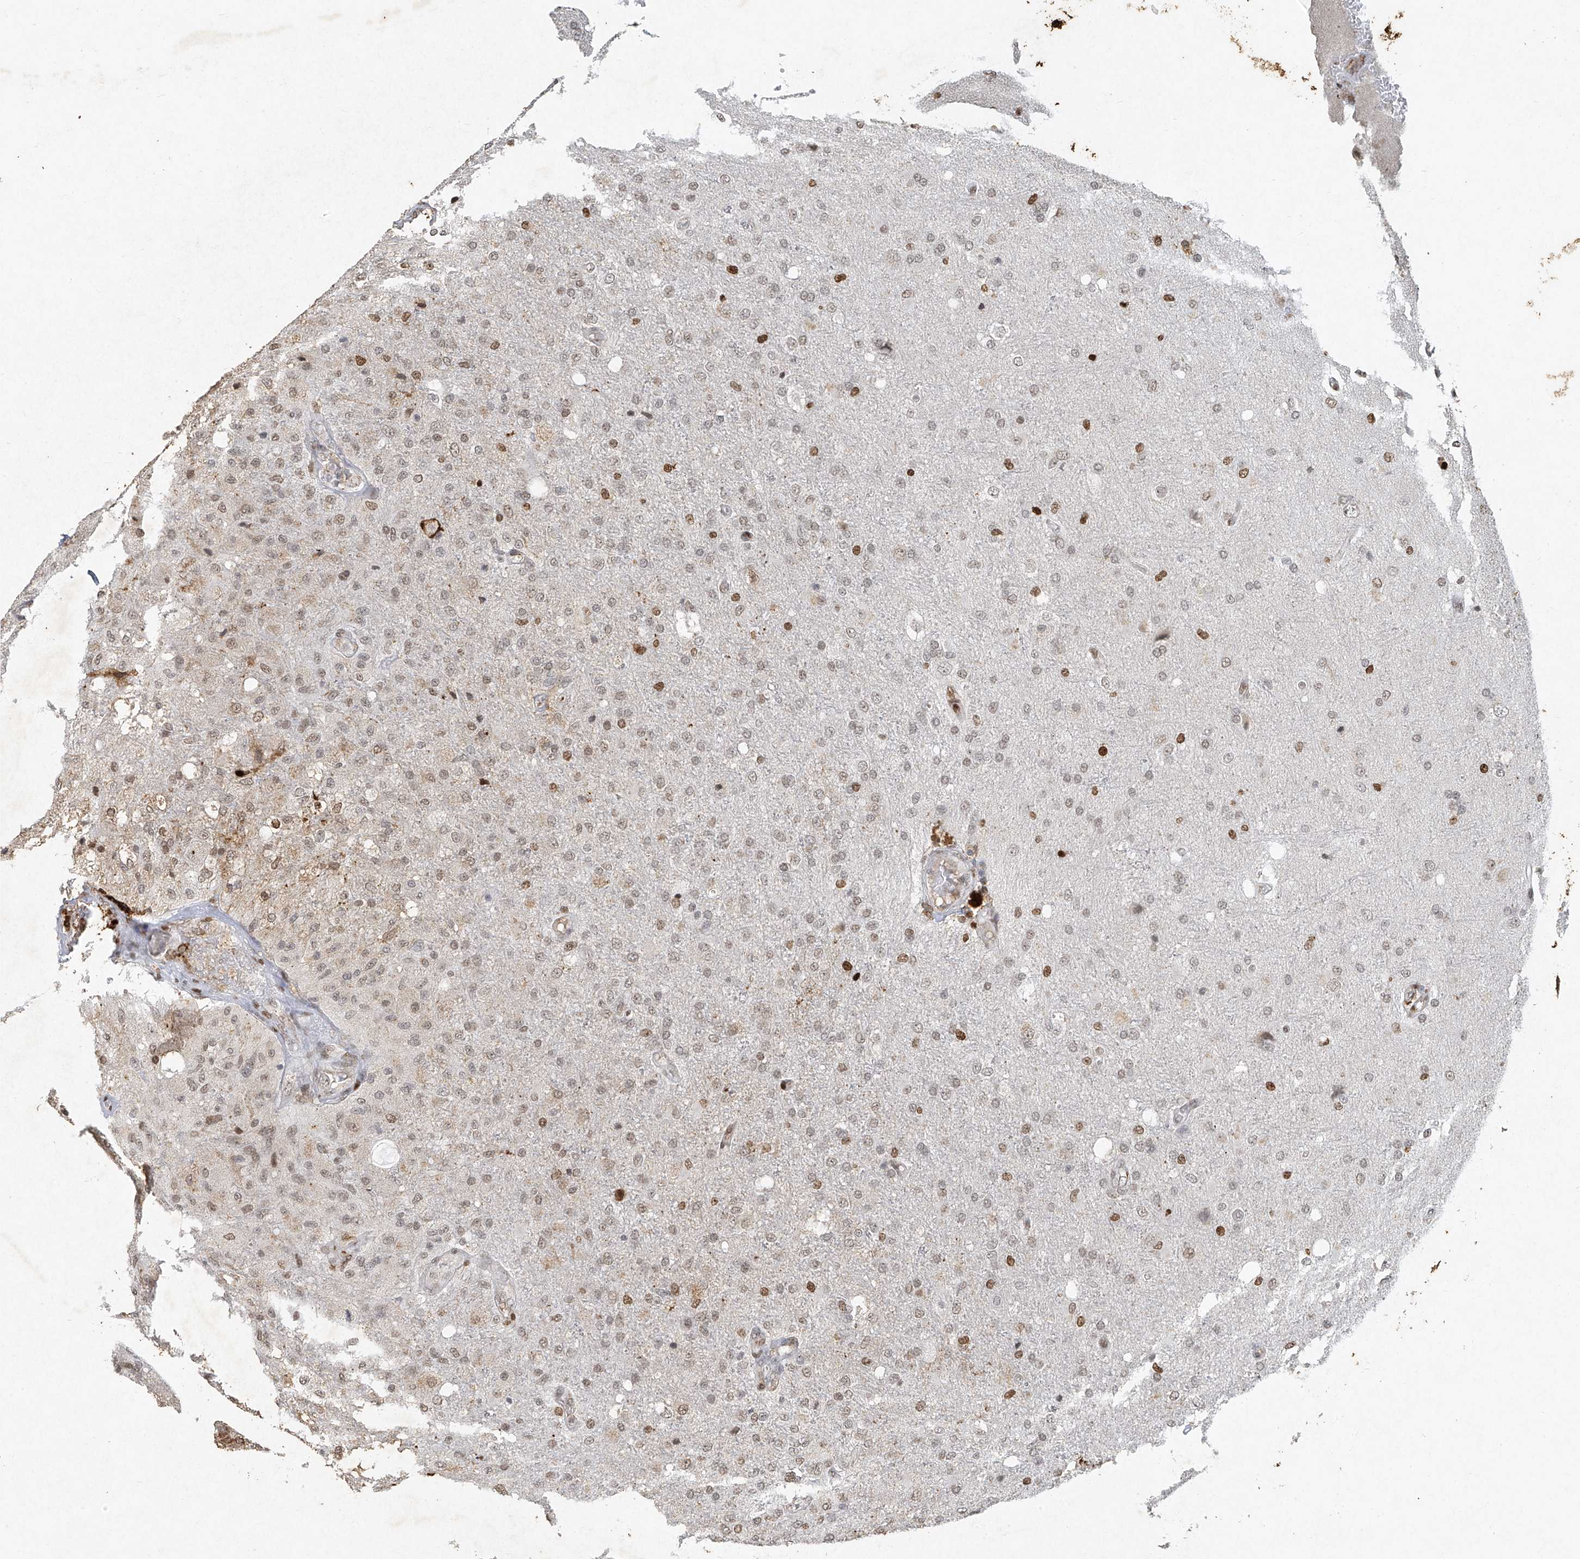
{"staining": {"intensity": "moderate", "quantity": "25%-75%", "location": "nuclear"}, "tissue": "glioma", "cell_type": "Tumor cells", "image_type": "cancer", "snomed": [{"axis": "morphology", "description": "Normal tissue, NOS"}, {"axis": "morphology", "description": "Glioma, malignant, High grade"}, {"axis": "topography", "description": "Cerebral cortex"}], "caption": "Tumor cells reveal medium levels of moderate nuclear staining in approximately 25%-75% of cells in human glioma.", "gene": "ATRIP", "patient": {"sex": "male", "age": 77}}